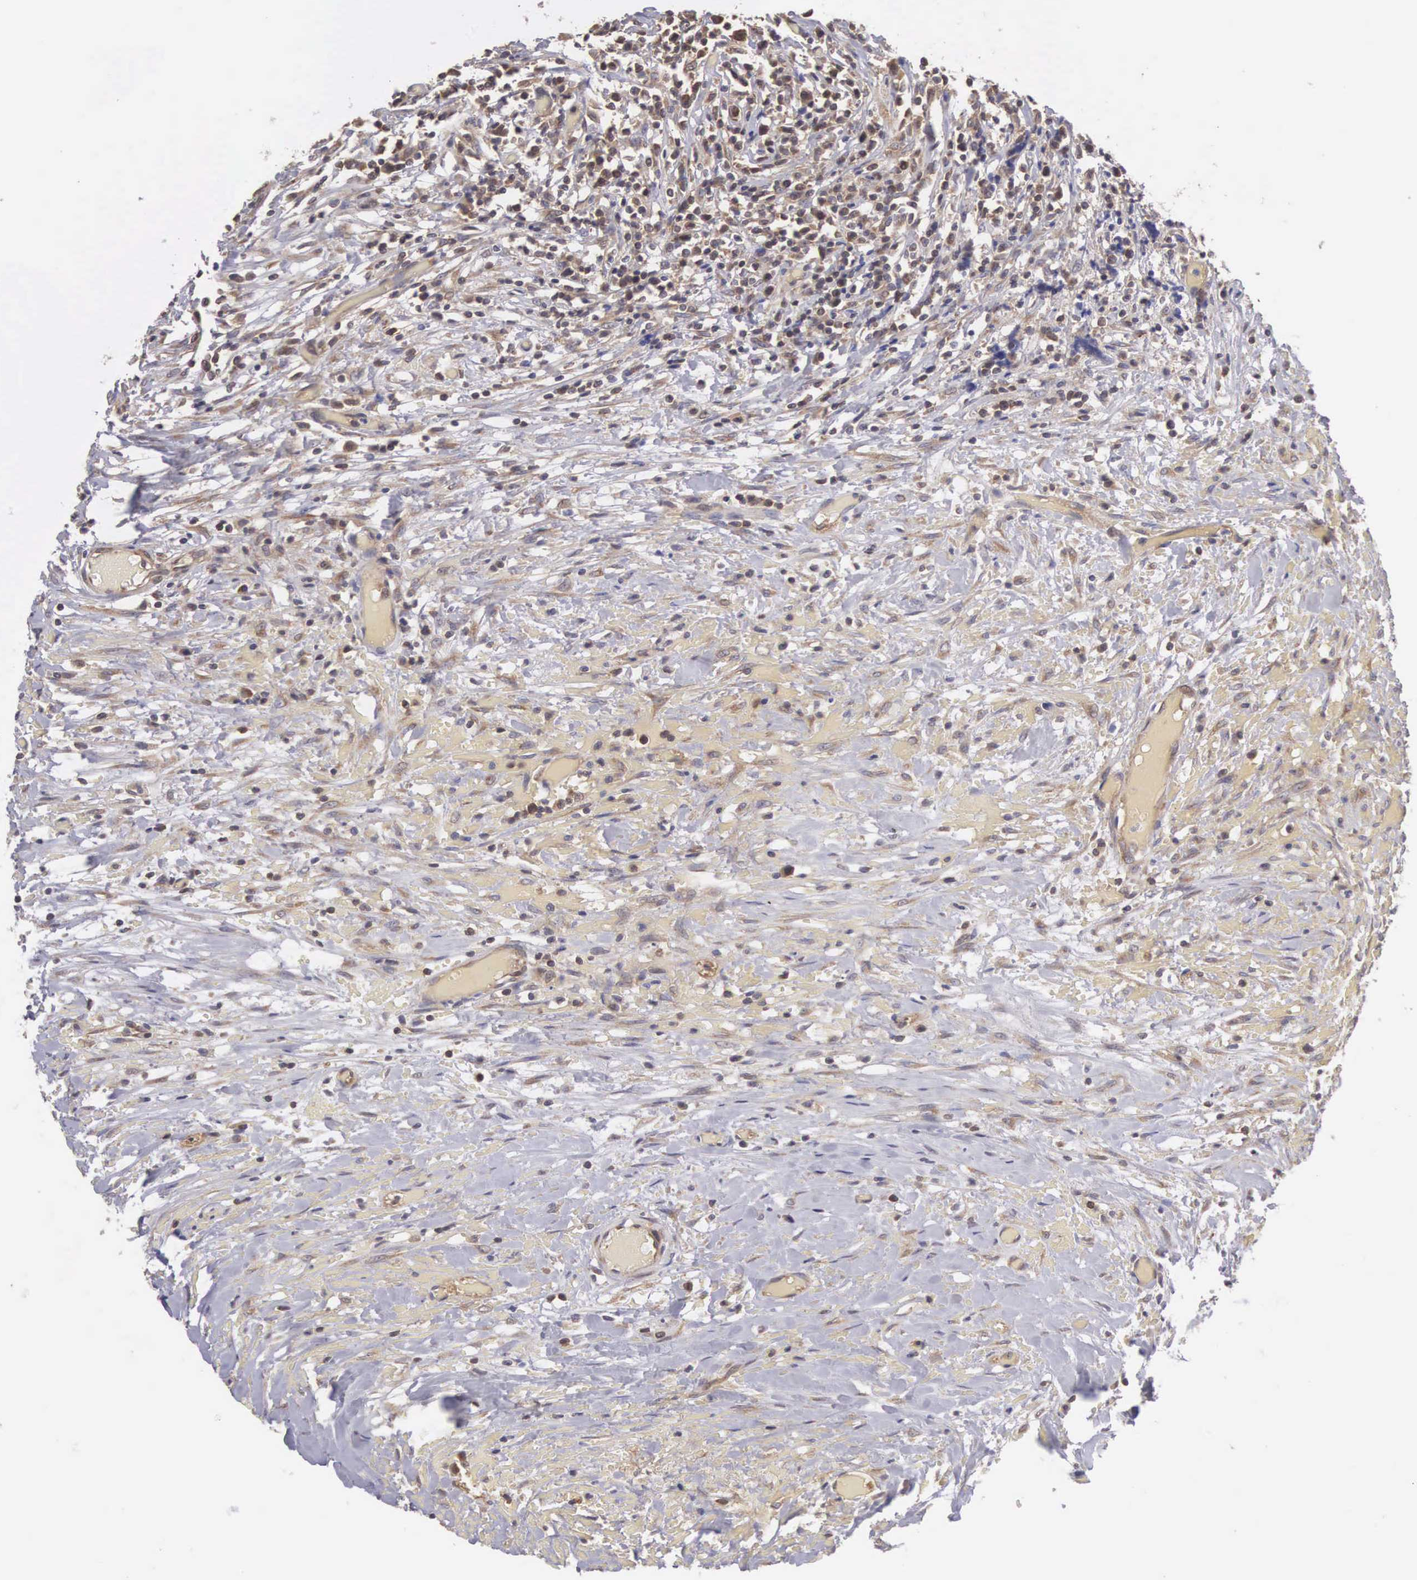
{"staining": {"intensity": "weak", "quantity": "25%-75%", "location": "cytoplasmic/membranous"}, "tissue": "lymphoma", "cell_type": "Tumor cells", "image_type": "cancer", "snomed": [{"axis": "morphology", "description": "Malignant lymphoma, non-Hodgkin's type, High grade"}, {"axis": "topography", "description": "Colon"}], "caption": "DAB (3,3'-diaminobenzidine) immunohistochemical staining of human high-grade malignant lymphoma, non-Hodgkin's type reveals weak cytoplasmic/membranous protein expression in about 25%-75% of tumor cells. (IHC, brightfield microscopy, high magnification).", "gene": "DHRS1", "patient": {"sex": "male", "age": 82}}